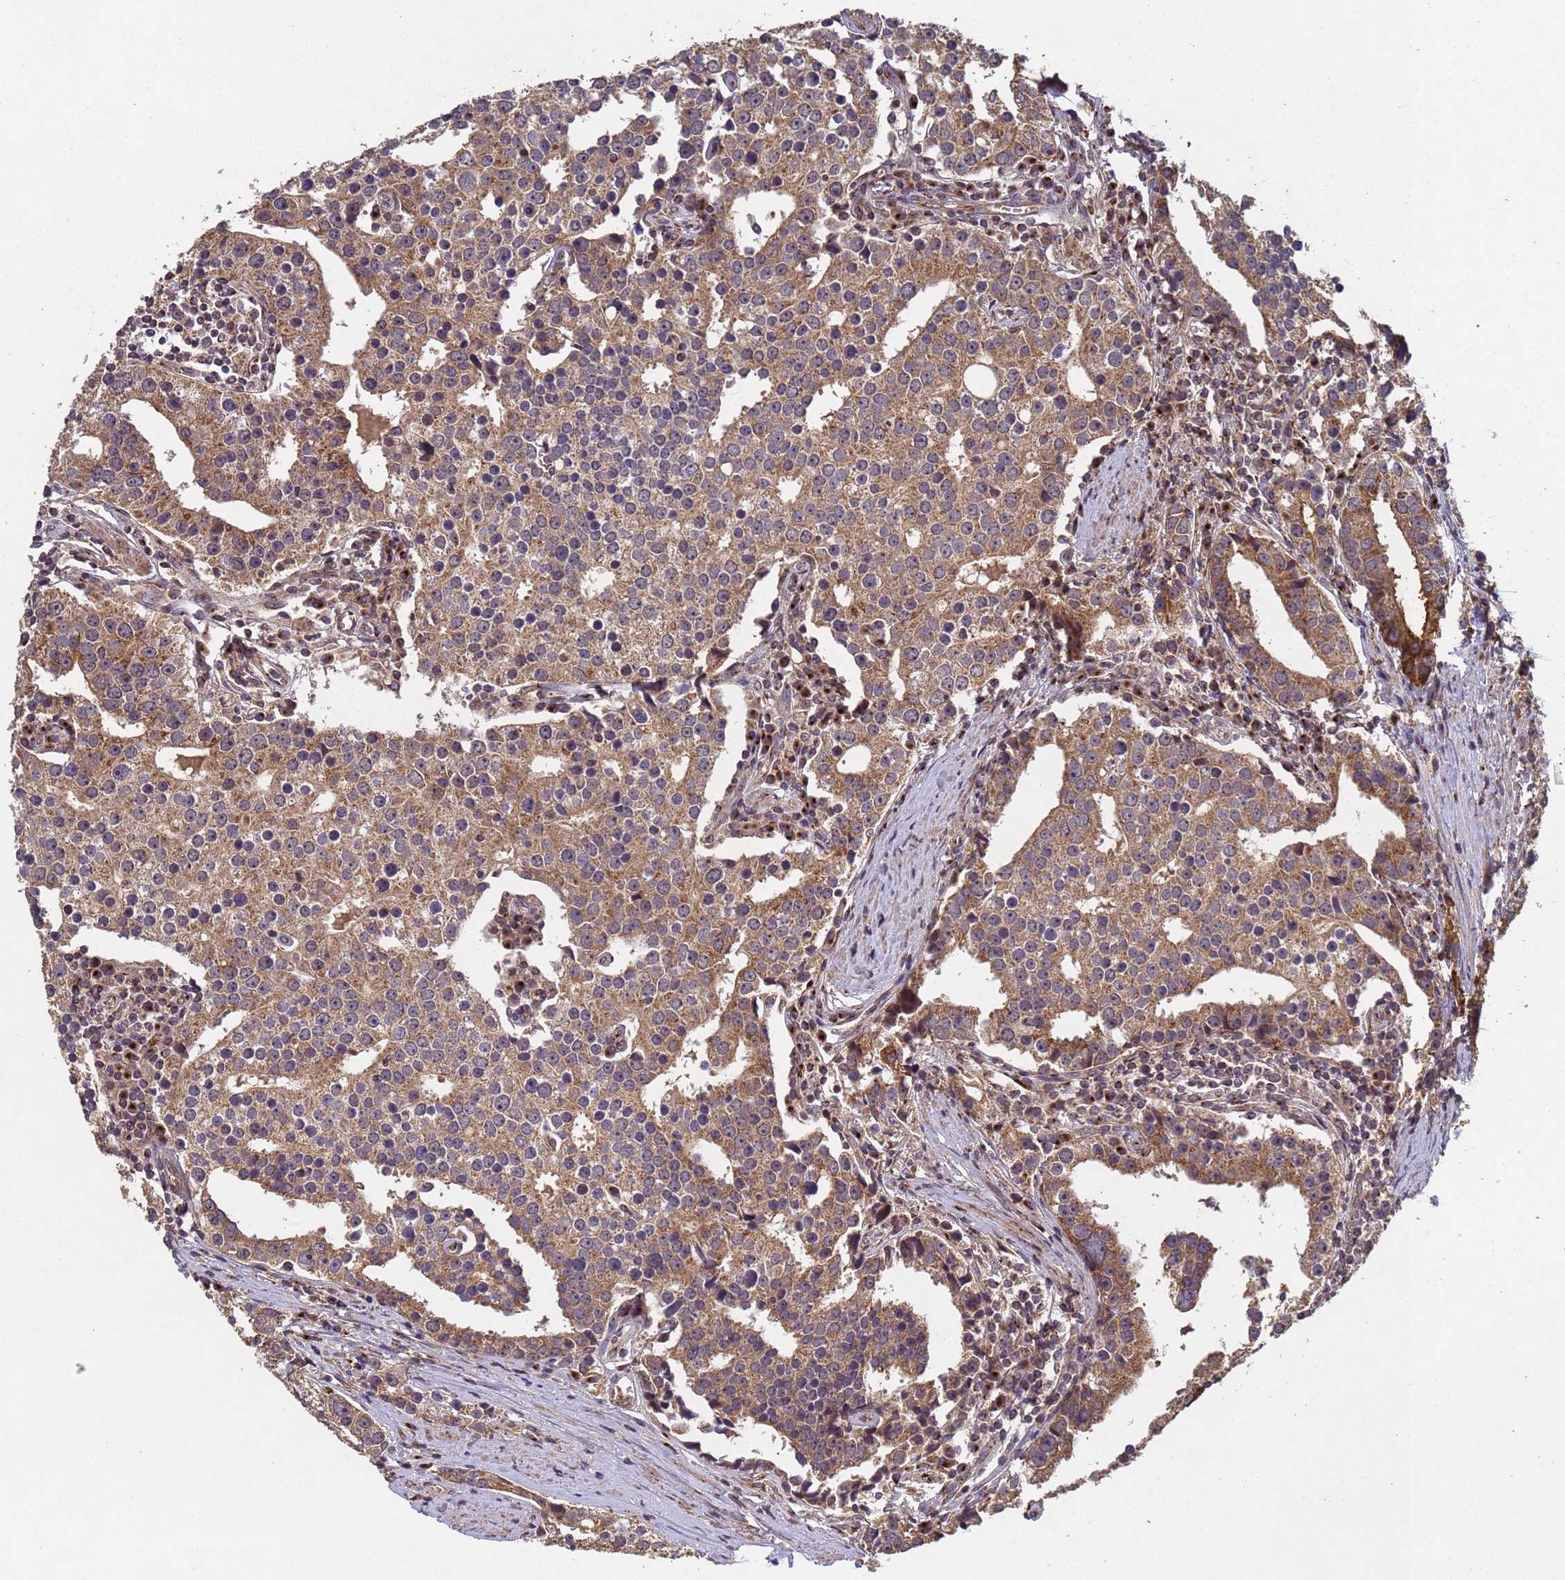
{"staining": {"intensity": "moderate", "quantity": ">75%", "location": "cytoplasmic/membranous"}, "tissue": "prostate cancer", "cell_type": "Tumor cells", "image_type": "cancer", "snomed": [{"axis": "morphology", "description": "Adenocarcinoma, High grade"}, {"axis": "topography", "description": "Prostate"}], "caption": "There is medium levels of moderate cytoplasmic/membranous expression in tumor cells of prostate cancer, as demonstrated by immunohistochemical staining (brown color).", "gene": "FASTKD1", "patient": {"sex": "male", "age": 71}}